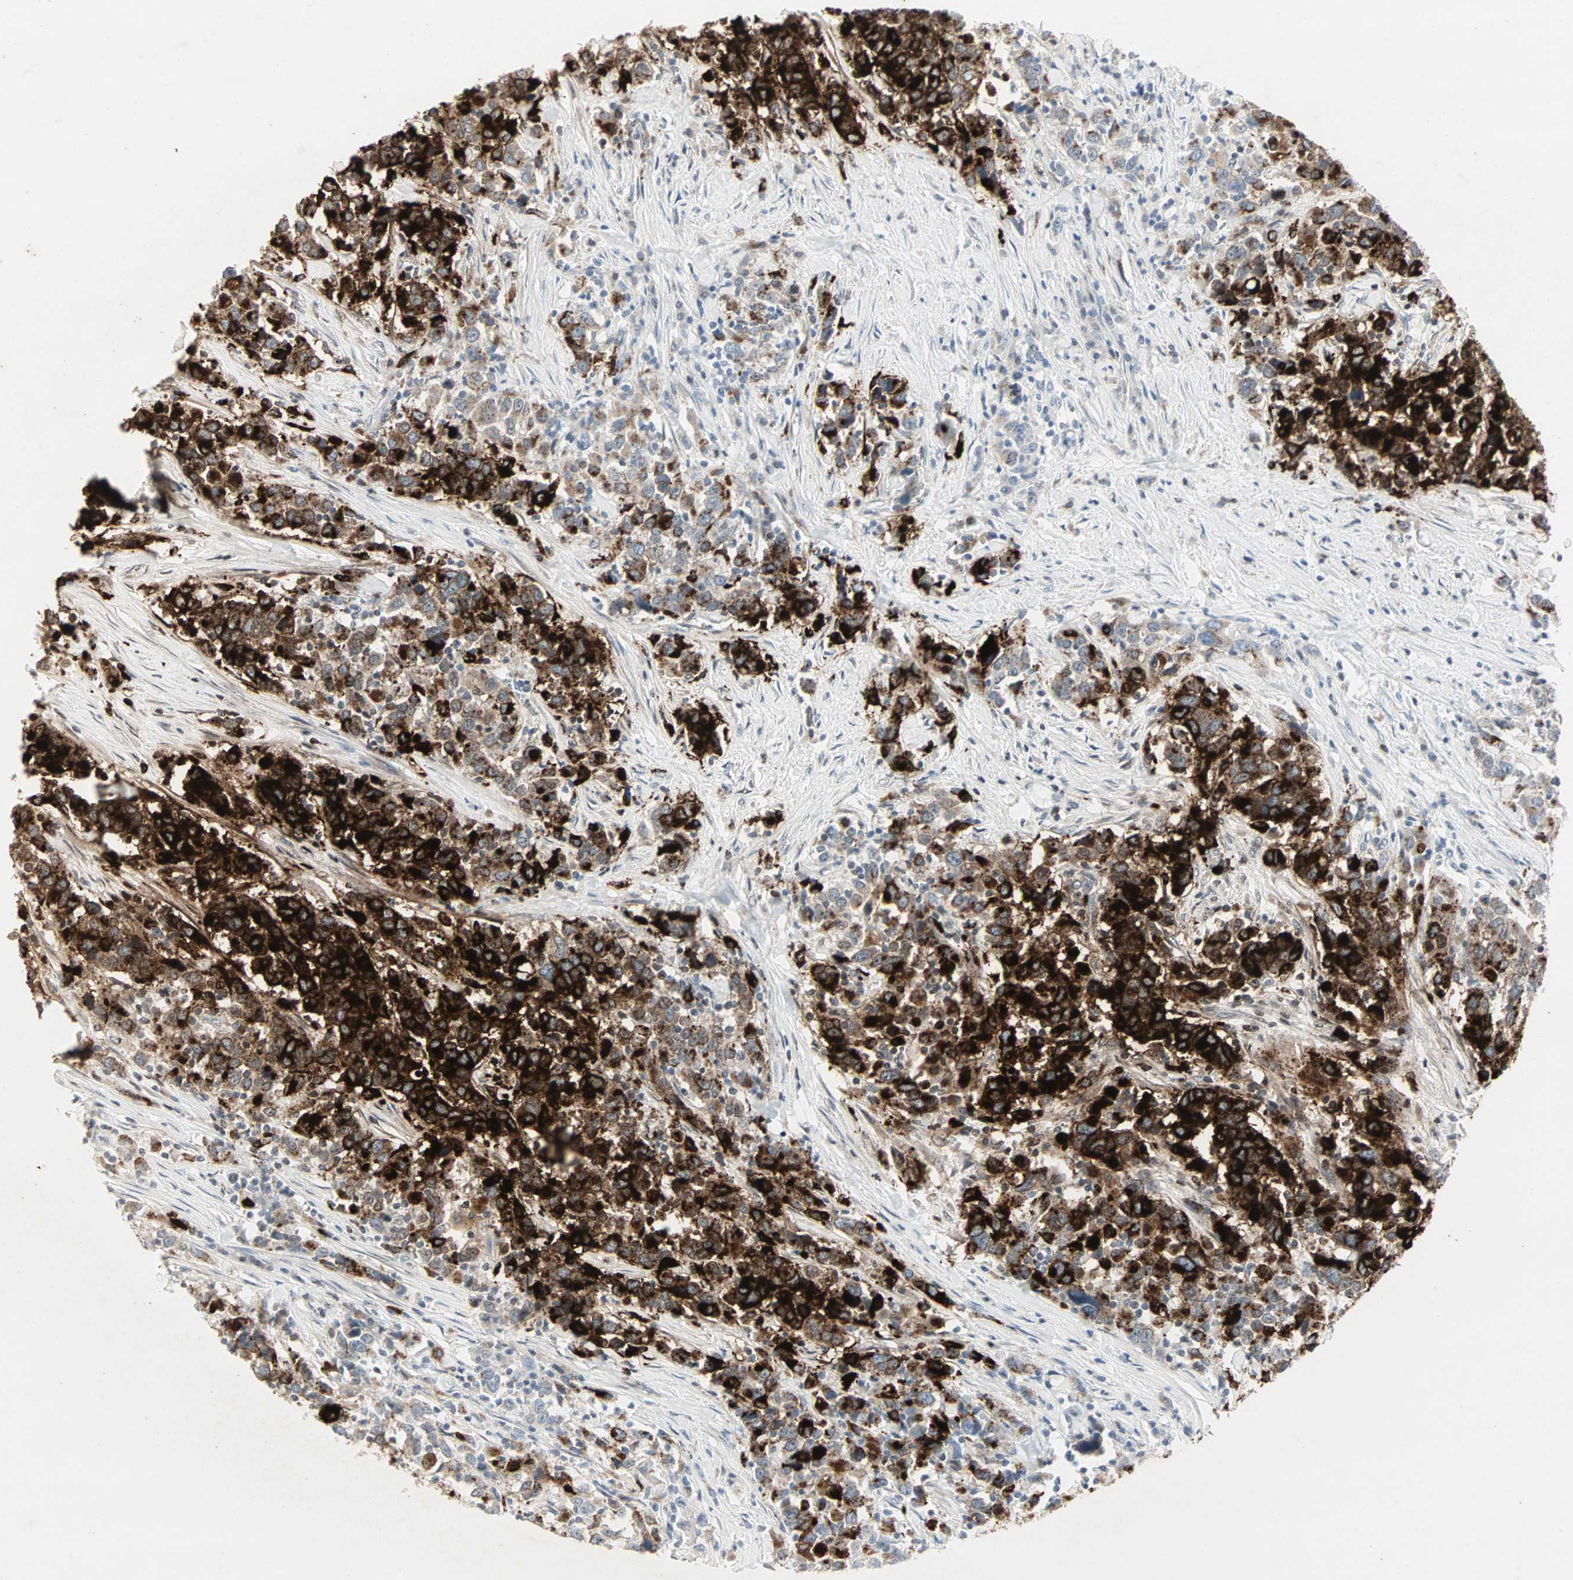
{"staining": {"intensity": "strong", "quantity": "25%-75%", "location": "cytoplasmic/membranous"}, "tissue": "urothelial cancer", "cell_type": "Tumor cells", "image_type": "cancer", "snomed": [{"axis": "morphology", "description": "Urothelial carcinoma, High grade"}, {"axis": "topography", "description": "Urinary bladder"}], "caption": "Urothelial cancer stained for a protein (brown) exhibits strong cytoplasmic/membranous positive positivity in approximately 25%-75% of tumor cells.", "gene": "CEACAM6", "patient": {"sex": "male", "age": 61}}